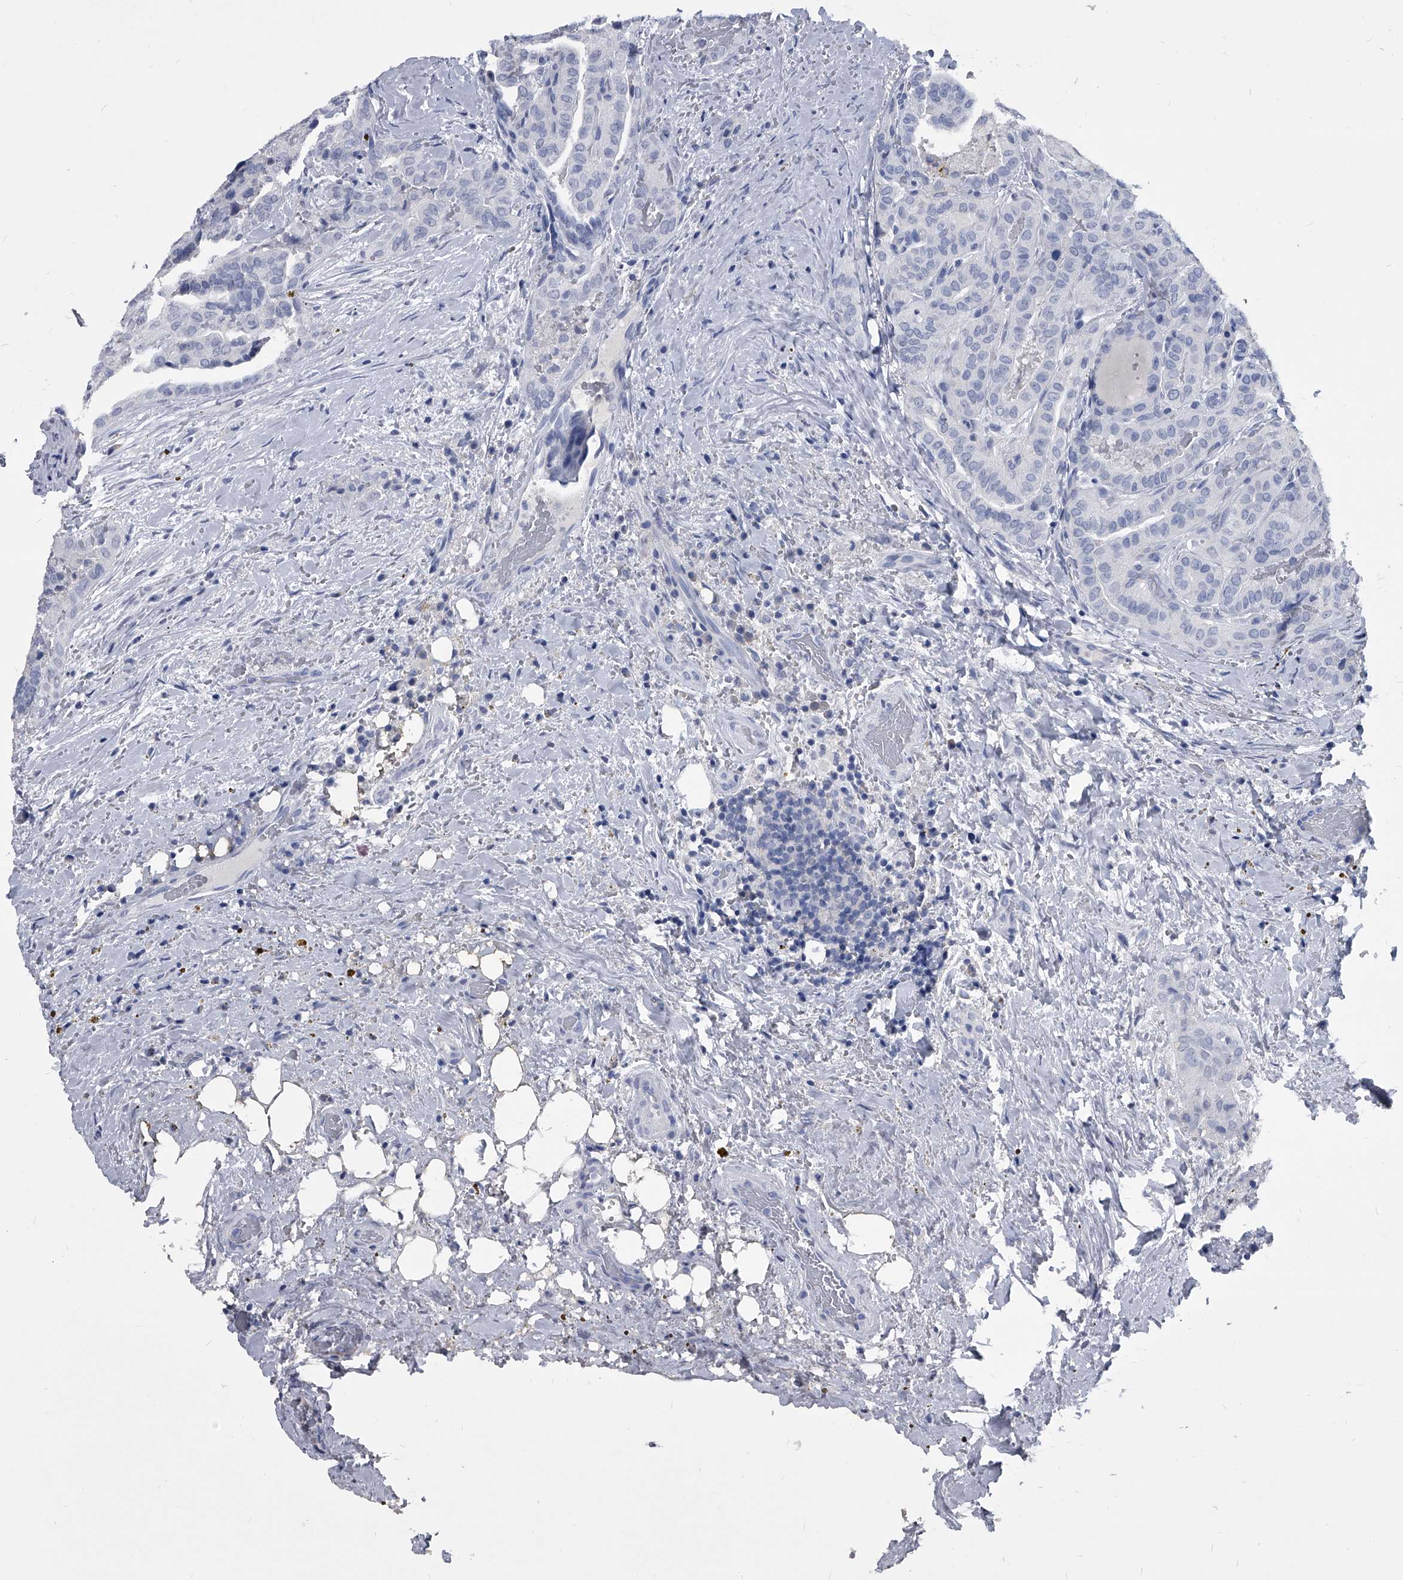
{"staining": {"intensity": "negative", "quantity": "none", "location": "none"}, "tissue": "thyroid cancer", "cell_type": "Tumor cells", "image_type": "cancer", "snomed": [{"axis": "morphology", "description": "Papillary adenocarcinoma, NOS"}, {"axis": "topography", "description": "Thyroid gland"}], "caption": "A histopathology image of thyroid cancer (papillary adenocarcinoma) stained for a protein displays no brown staining in tumor cells.", "gene": "BCAS1", "patient": {"sex": "male", "age": 77}}